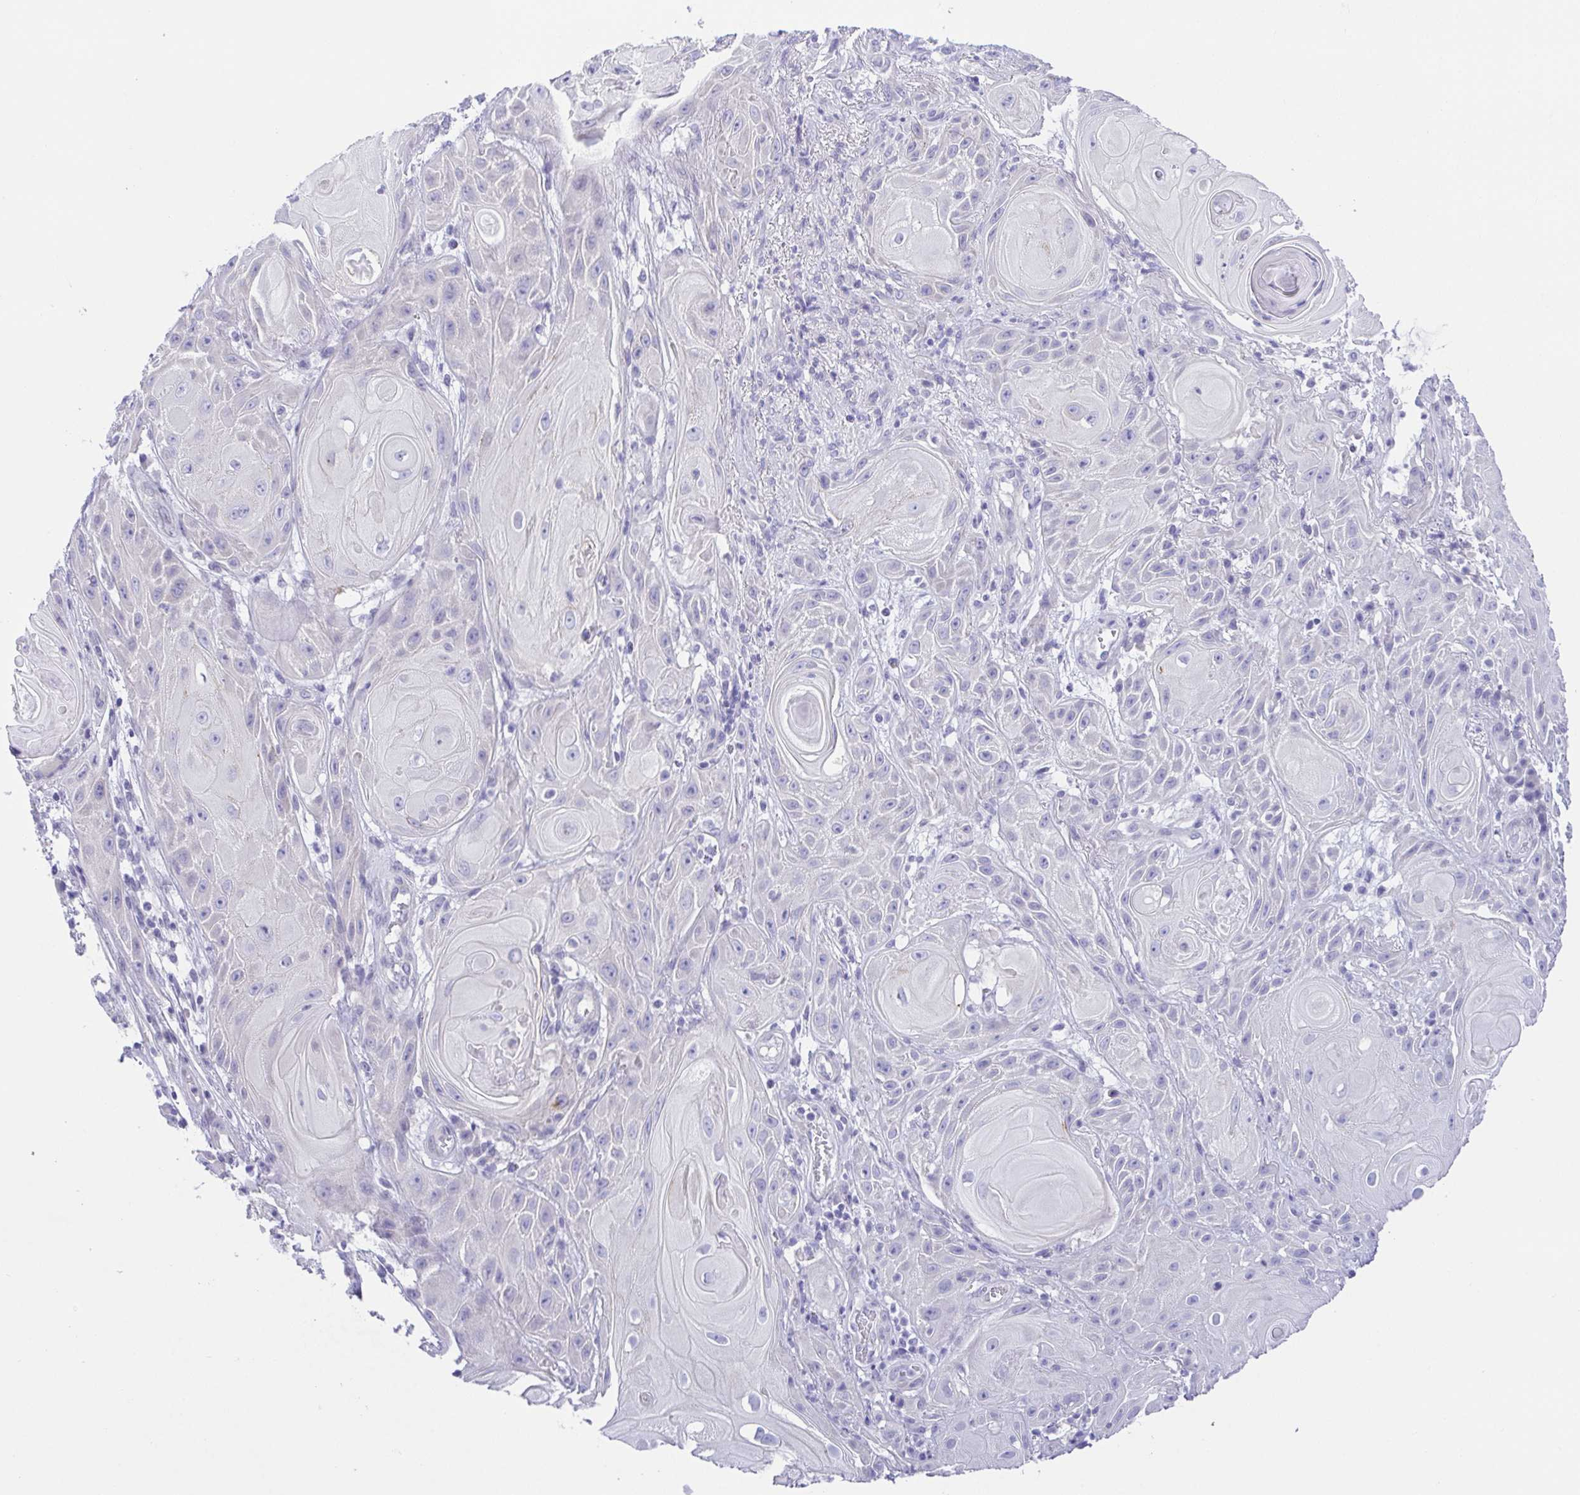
{"staining": {"intensity": "negative", "quantity": "none", "location": "none"}, "tissue": "skin cancer", "cell_type": "Tumor cells", "image_type": "cancer", "snomed": [{"axis": "morphology", "description": "Squamous cell carcinoma, NOS"}, {"axis": "topography", "description": "Skin"}], "caption": "Tumor cells show no significant protein expression in skin cancer (squamous cell carcinoma).", "gene": "LUZP4", "patient": {"sex": "male", "age": 62}}